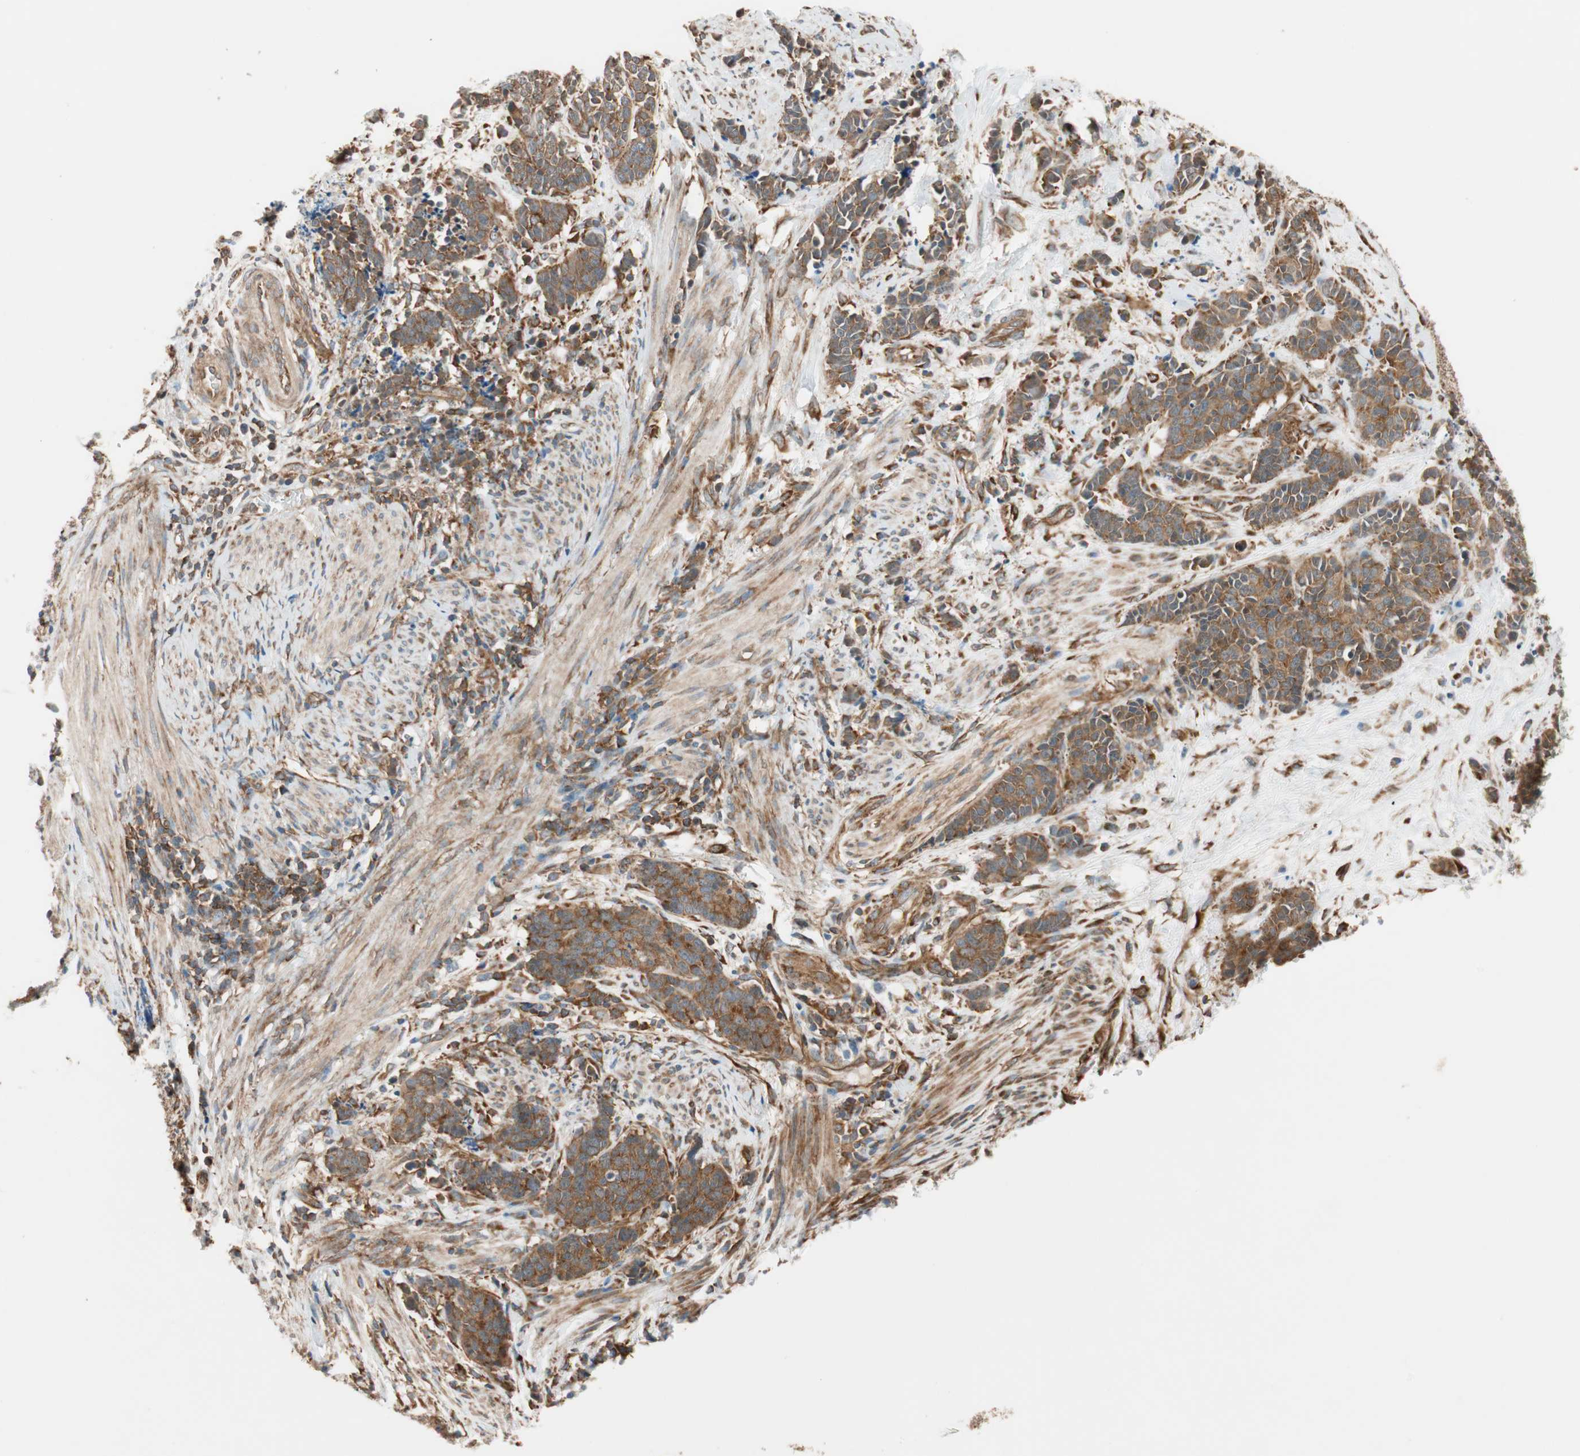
{"staining": {"intensity": "strong", "quantity": ">75%", "location": "cytoplasmic/membranous"}, "tissue": "cervical cancer", "cell_type": "Tumor cells", "image_type": "cancer", "snomed": [{"axis": "morphology", "description": "Squamous cell carcinoma, NOS"}, {"axis": "topography", "description": "Cervix"}], "caption": "This is a micrograph of IHC staining of cervical cancer, which shows strong positivity in the cytoplasmic/membranous of tumor cells.", "gene": "WASL", "patient": {"sex": "female", "age": 35}}